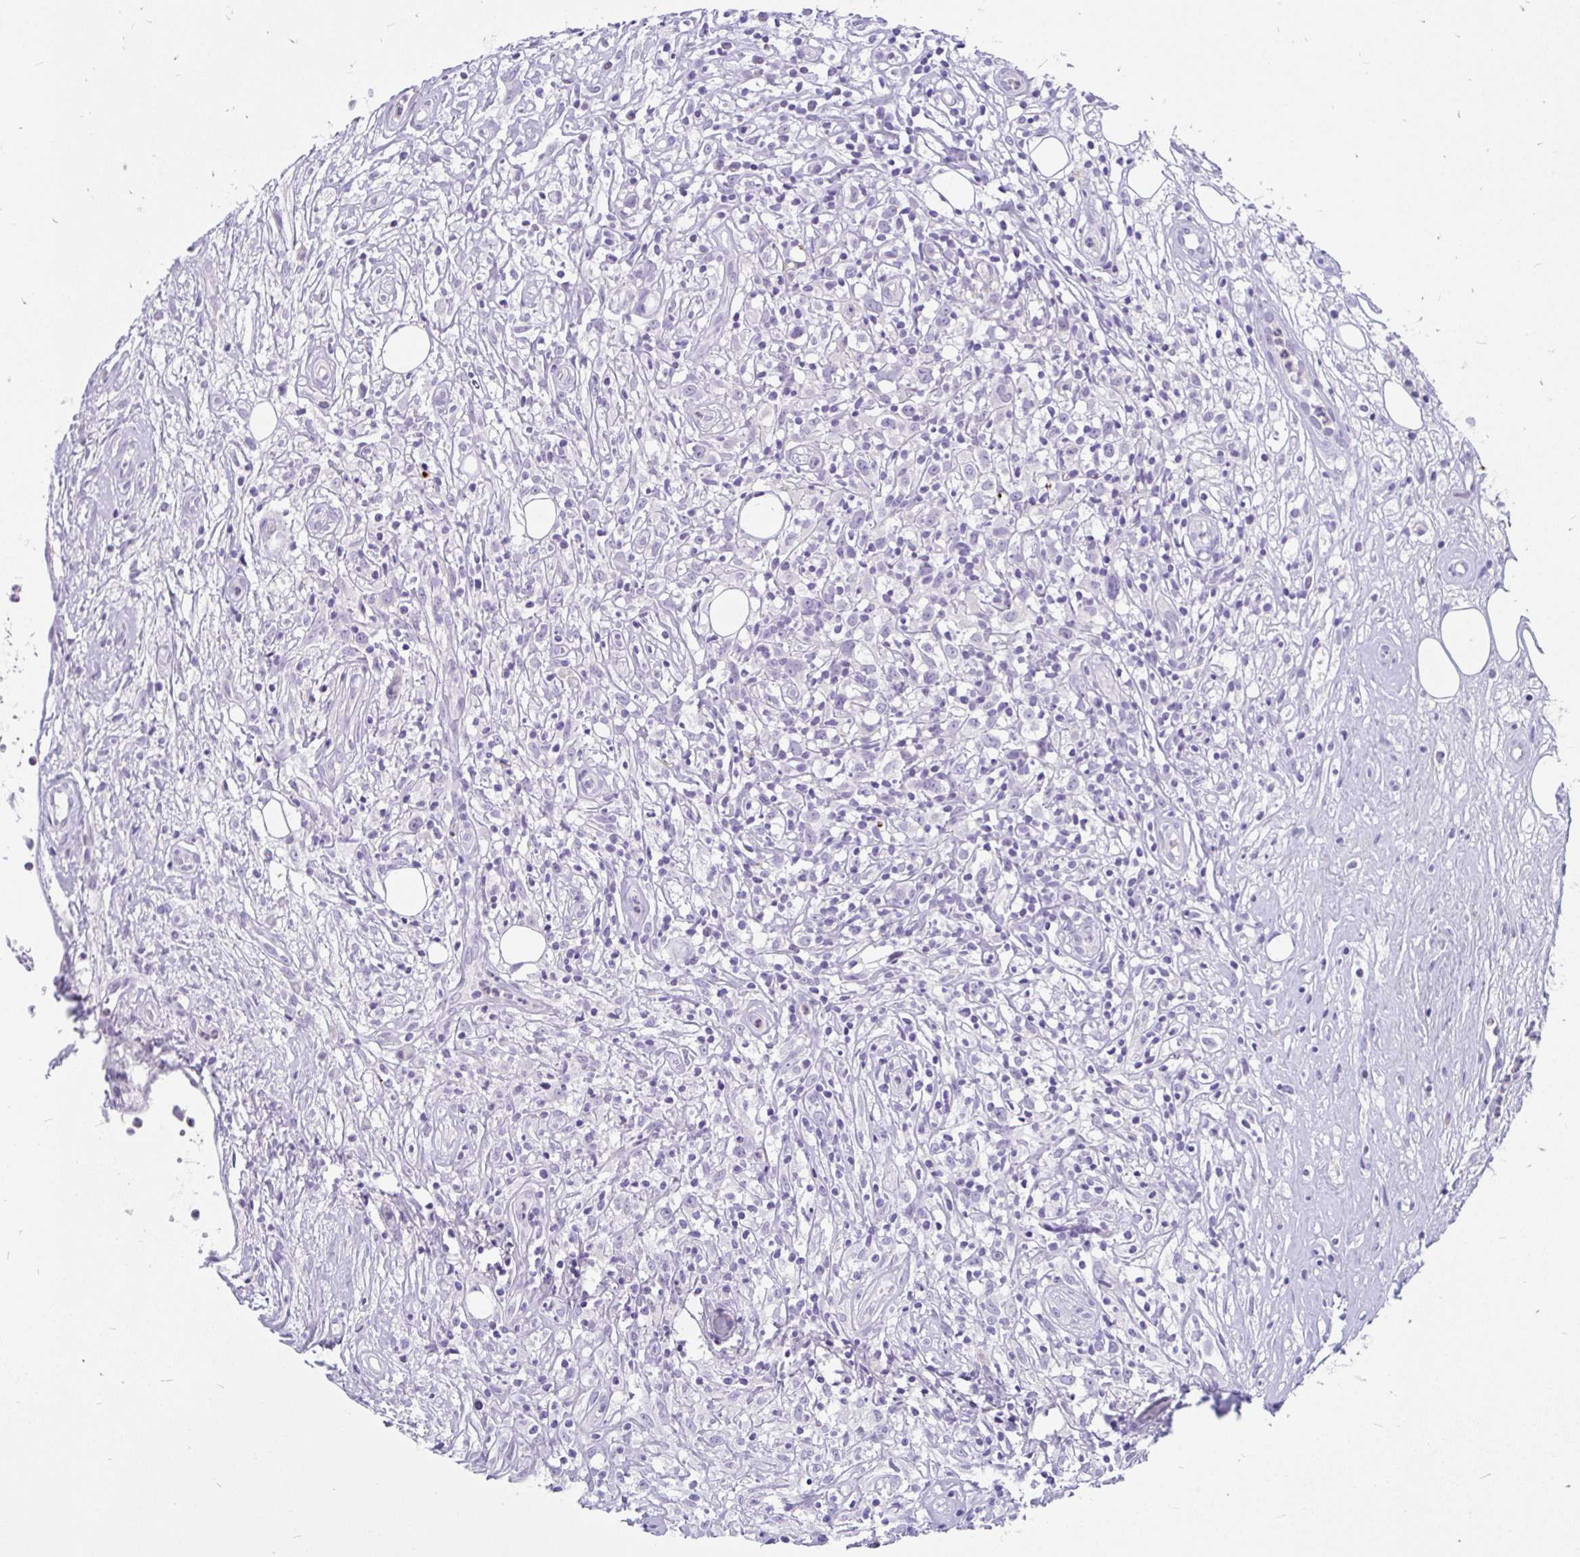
{"staining": {"intensity": "negative", "quantity": "none", "location": "none"}, "tissue": "lymphoma", "cell_type": "Tumor cells", "image_type": "cancer", "snomed": [{"axis": "morphology", "description": "Hodgkin's disease, NOS"}, {"axis": "topography", "description": "No Tissue"}], "caption": "Tumor cells show no significant protein expression in Hodgkin's disease.", "gene": "KIAA2013", "patient": {"sex": "female", "age": 21}}